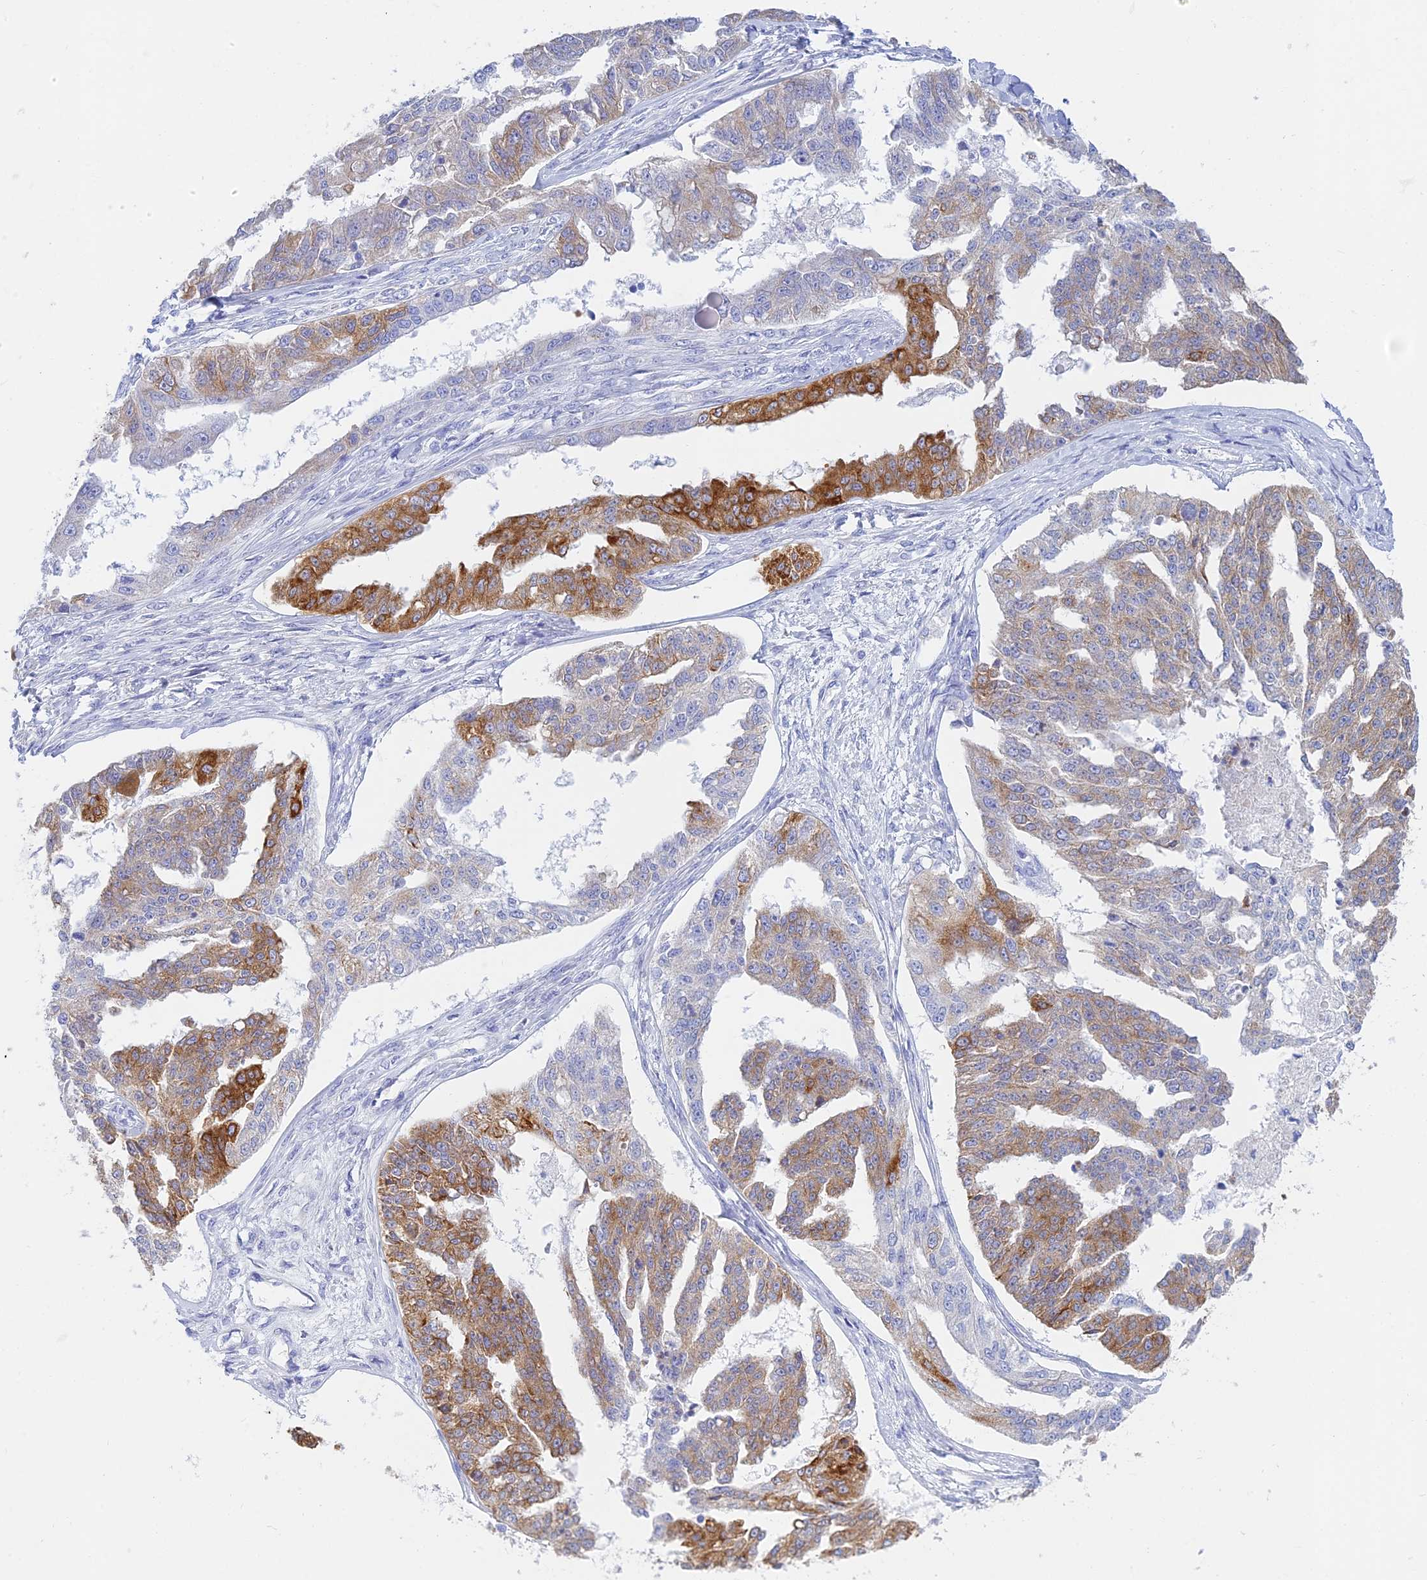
{"staining": {"intensity": "strong", "quantity": "<25%", "location": "cytoplasmic/membranous"}, "tissue": "ovarian cancer", "cell_type": "Tumor cells", "image_type": "cancer", "snomed": [{"axis": "morphology", "description": "Cystadenocarcinoma, serous, NOS"}, {"axis": "topography", "description": "Ovary"}], "caption": "Serous cystadenocarcinoma (ovarian) was stained to show a protein in brown. There is medium levels of strong cytoplasmic/membranous expression in about <25% of tumor cells.", "gene": "CEP152", "patient": {"sex": "female", "age": 58}}